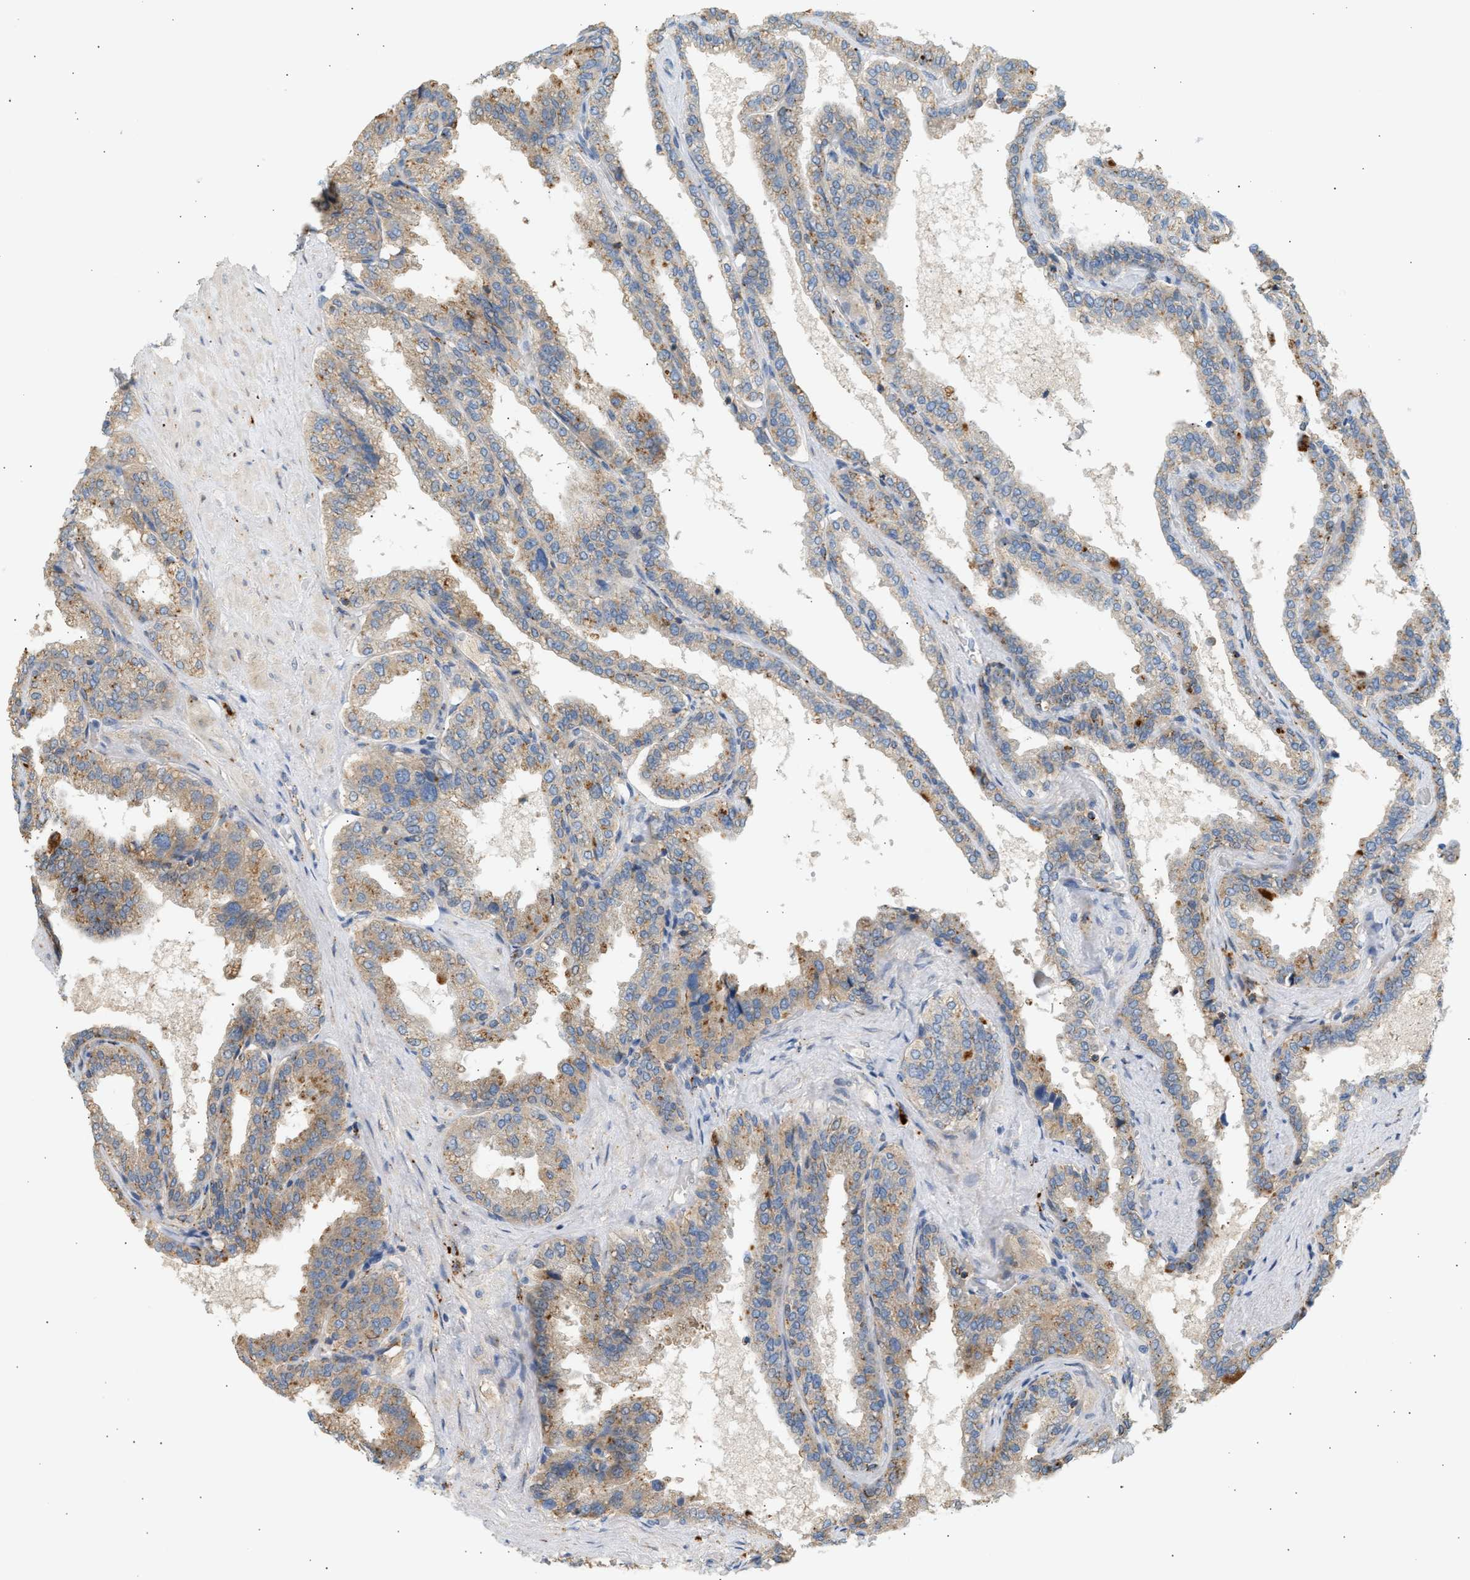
{"staining": {"intensity": "moderate", "quantity": ">75%", "location": "cytoplasmic/membranous"}, "tissue": "seminal vesicle", "cell_type": "Glandular cells", "image_type": "normal", "snomed": [{"axis": "morphology", "description": "Normal tissue, NOS"}, {"axis": "topography", "description": "Seminal veicle"}], "caption": "Immunohistochemistry histopathology image of benign seminal vesicle: seminal vesicle stained using IHC reveals medium levels of moderate protein expression localized specifically in the cytoplasmic/membranous of glandular cells, appearing as a cytoplasmic/membranous brown color.", "gene": "ENTHD1", "patient": {"sex": "male", "age": 46}}